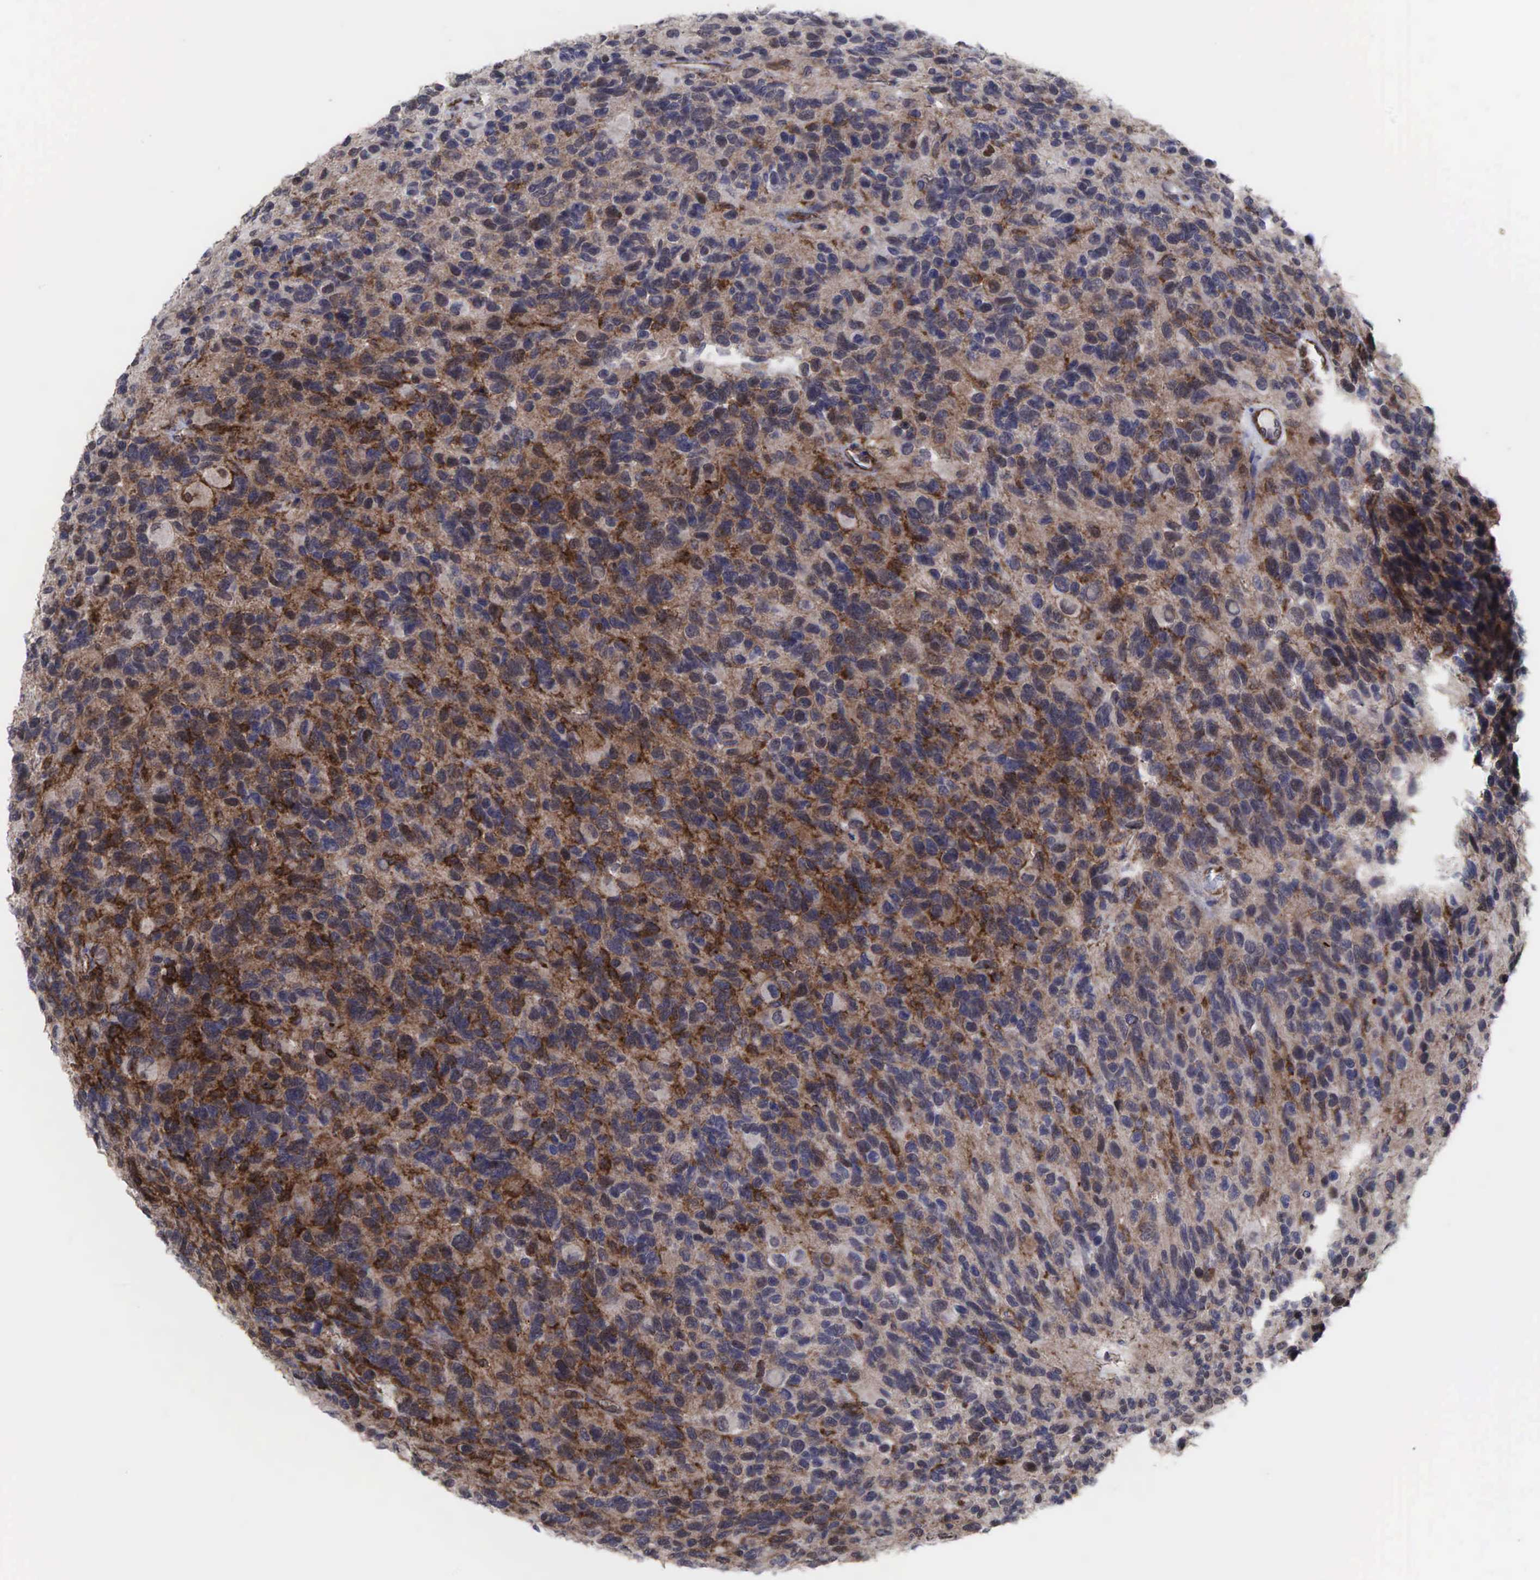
{"staining": {"intensity": "moderate", "quantity": ">75%", "location": "cytoplasmic/membranous,nuclear"}, "tissue": "glioma", "cell_type": "Tumor cells", "image_type": "cancer", "snomed": [{"axis": "morphology", "description": "Glioma, malignant, High grade"}, {"axis": "topography", "description": "Brain"}], "caption": "Immunohistochemical staining of malignant glioma (high-grade) reveals medium levels of moderate cytoplasmic/membranous and nuclear protein staining in about >75% of tumor cells. The protein is stained brown, and the nuclei are stained in blue (DAB IHC with brightfield microscopy, high magnification).", "gene": "GPRASP1", "patient": {"sex": "male", "age": 77}}